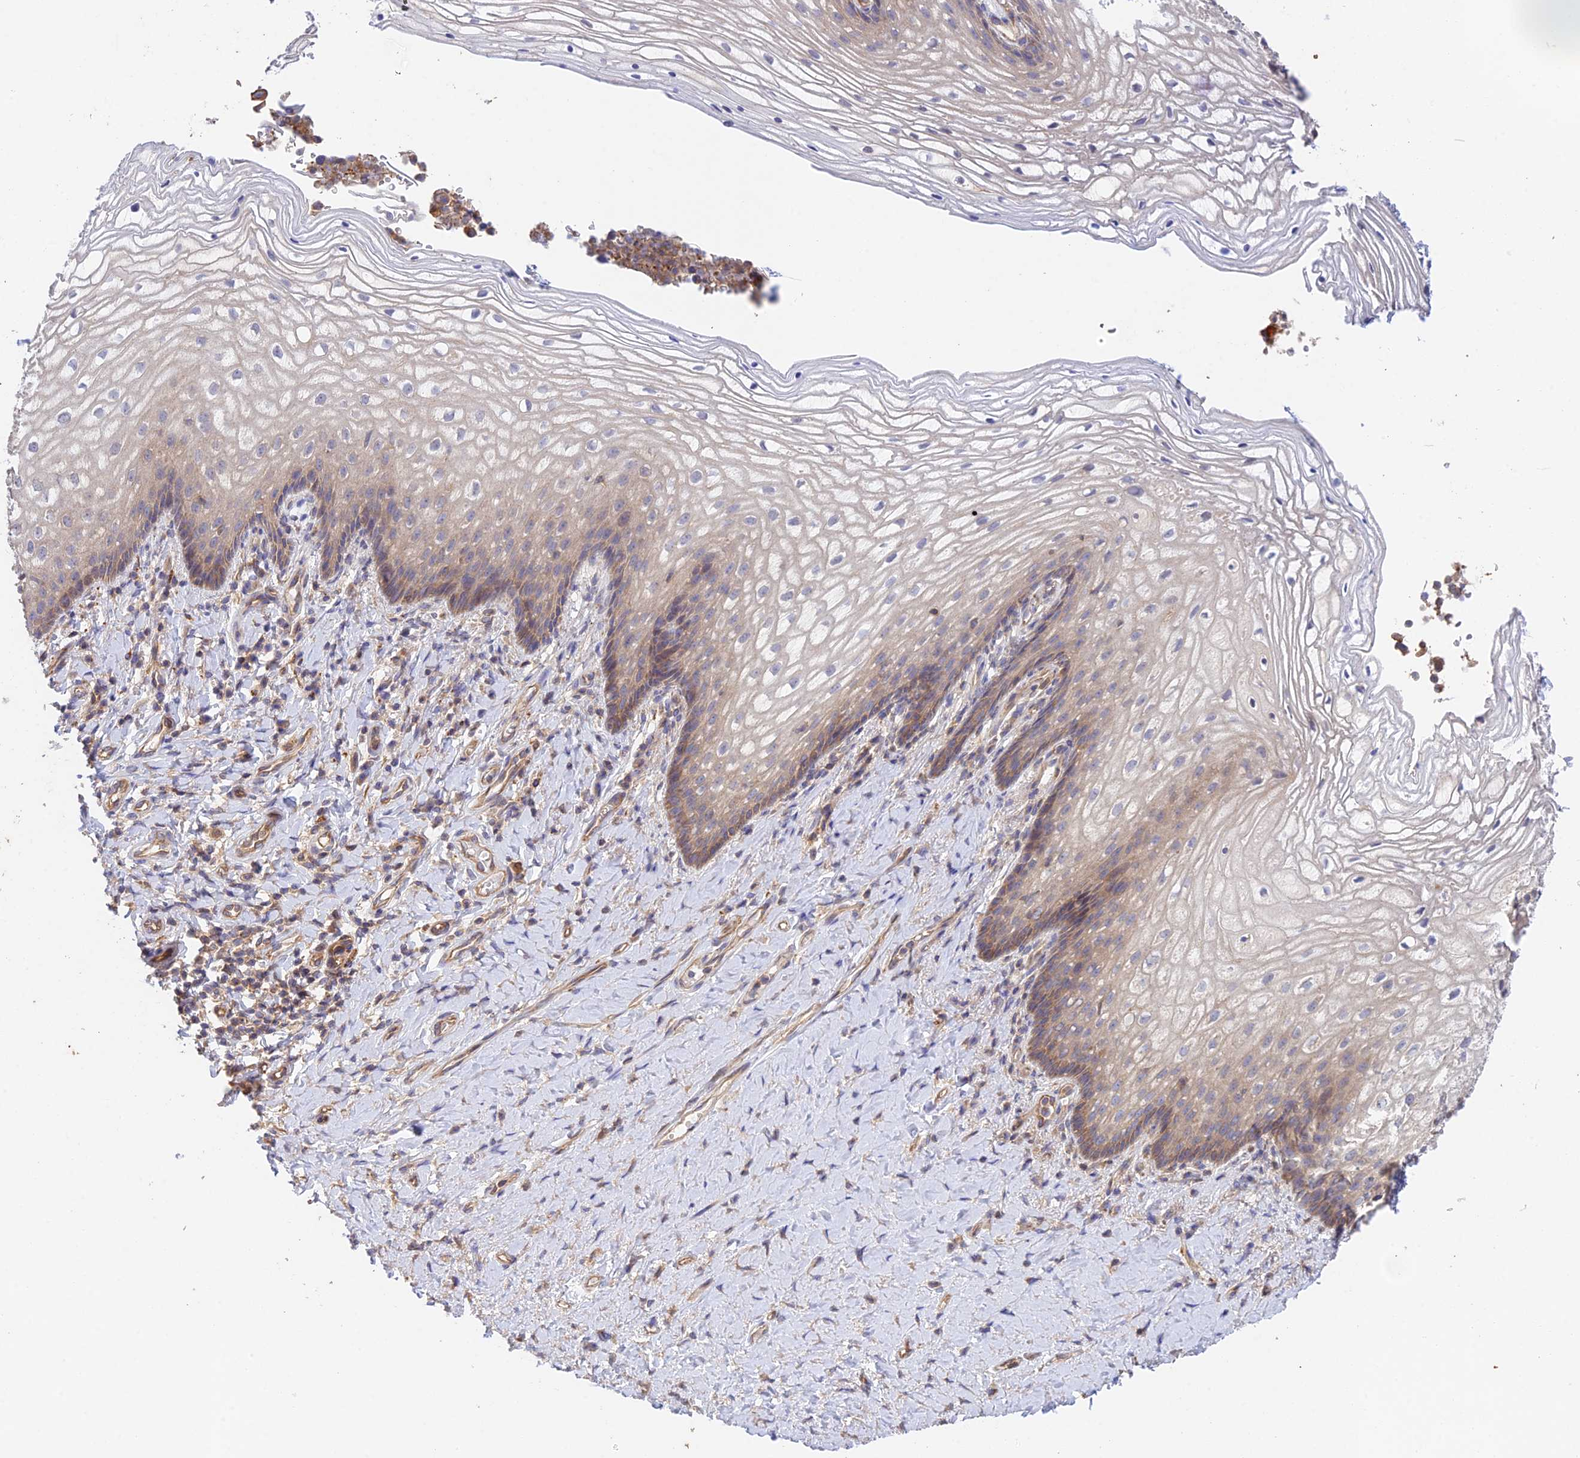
{"staining": {"intensity": "weak", "quantity": "25%-75%", "location": "cytoplasmic/membranous"}, "tissue": "vagina", "cell_type": "Squamous epithelial cells", "image_type": "normal", "snomed": [{"axis": "morphology", "description": "Normal tissue, NOS"}, {"axis": "topography", "description": "Vagina"}], "caption": "Human vagina stained with a brown dye reveals weak cytoplasmic/membranous positive expression in about 25%-75% of squamous epithelial cells.", "gene": "MYO9A", "patient": {"sex": "female", "age": 60}}